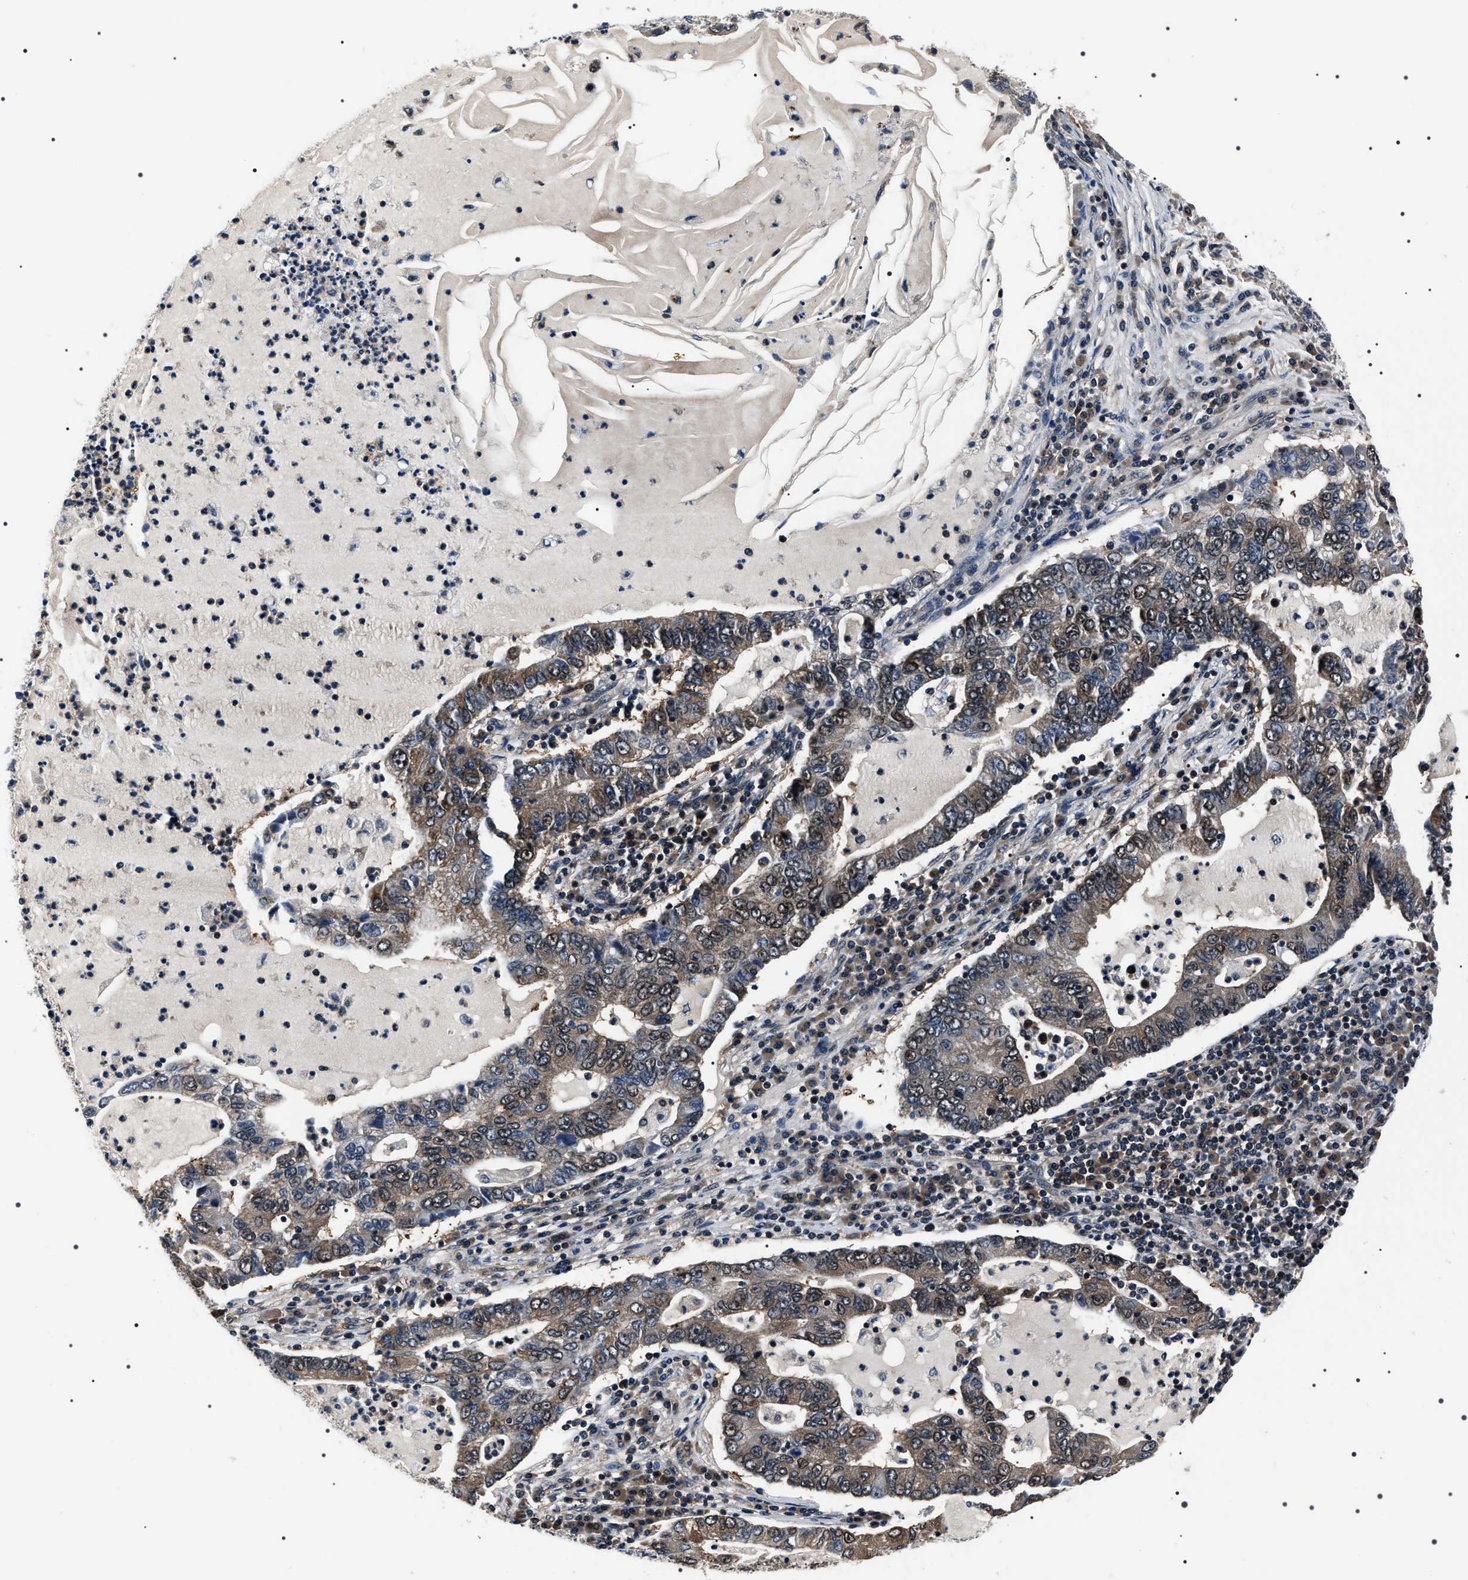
{"staining": {"intensity": "weak", "quantity": "25%-75%", "location": "cytoplasmic/membranous,nuclear"}, "tissue": "lung cancer", "cell_type": "Tumor cells", "image_type": "cancer", "snomed": [{"axis": "morphology", "description": "Adenocarcinoma, NOS"}, {"axis": "topography", "description": "Lung"}], "caption": "Immunohistochemistry (IHC) of adenocarcinoma (lung) demonstrates low levels of weak cytoplasmic/membranous and nuclear expression in approximately 25%-75% of tumor cells. (Brightfield microscopy of DAB IHC at high magnification).", "gene": "SIPA1", "patient": {"sex": "female", "age": 51}}